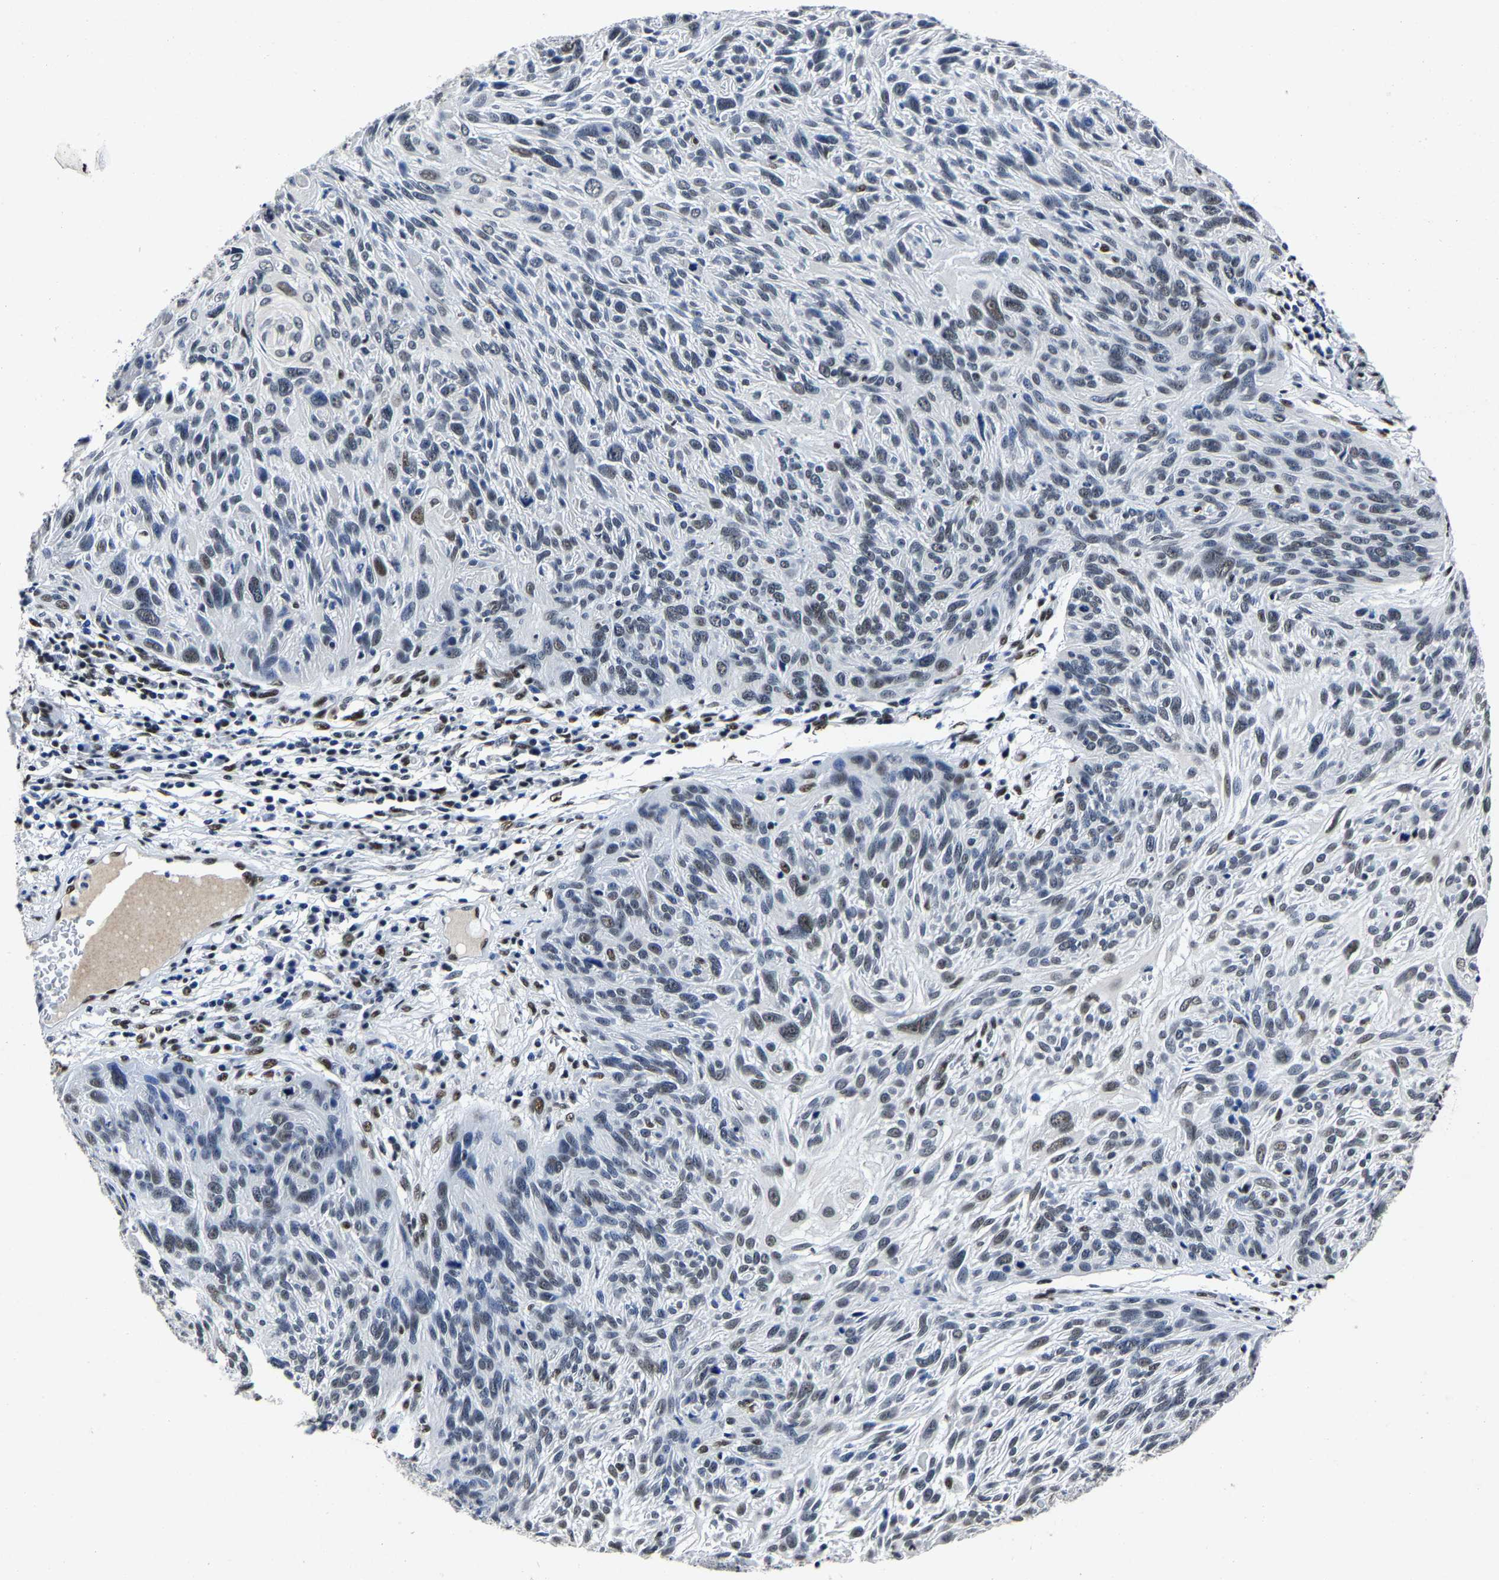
{"staining": {"intensity": "weak", "quantity": "<25%", "location": "nuclear"}, "tissue": "cervical cancer", "cell_type": "Tumor cells", "image_type": "cancer", "snomed": [{"axis": "morphology", "description": "Squamous cell carcinoma, NOS"}, {"axis": "topography", "description": "Cervix"}], "caption": "Image shows no protein expression in tumor cells of cervical cancer tissue. The staining is performed using DAB brown chromogen with nuclei counter-stained in using hematoxylin.", "gene": "RBM45", "patient": {"sex": "female", "age": 51}}